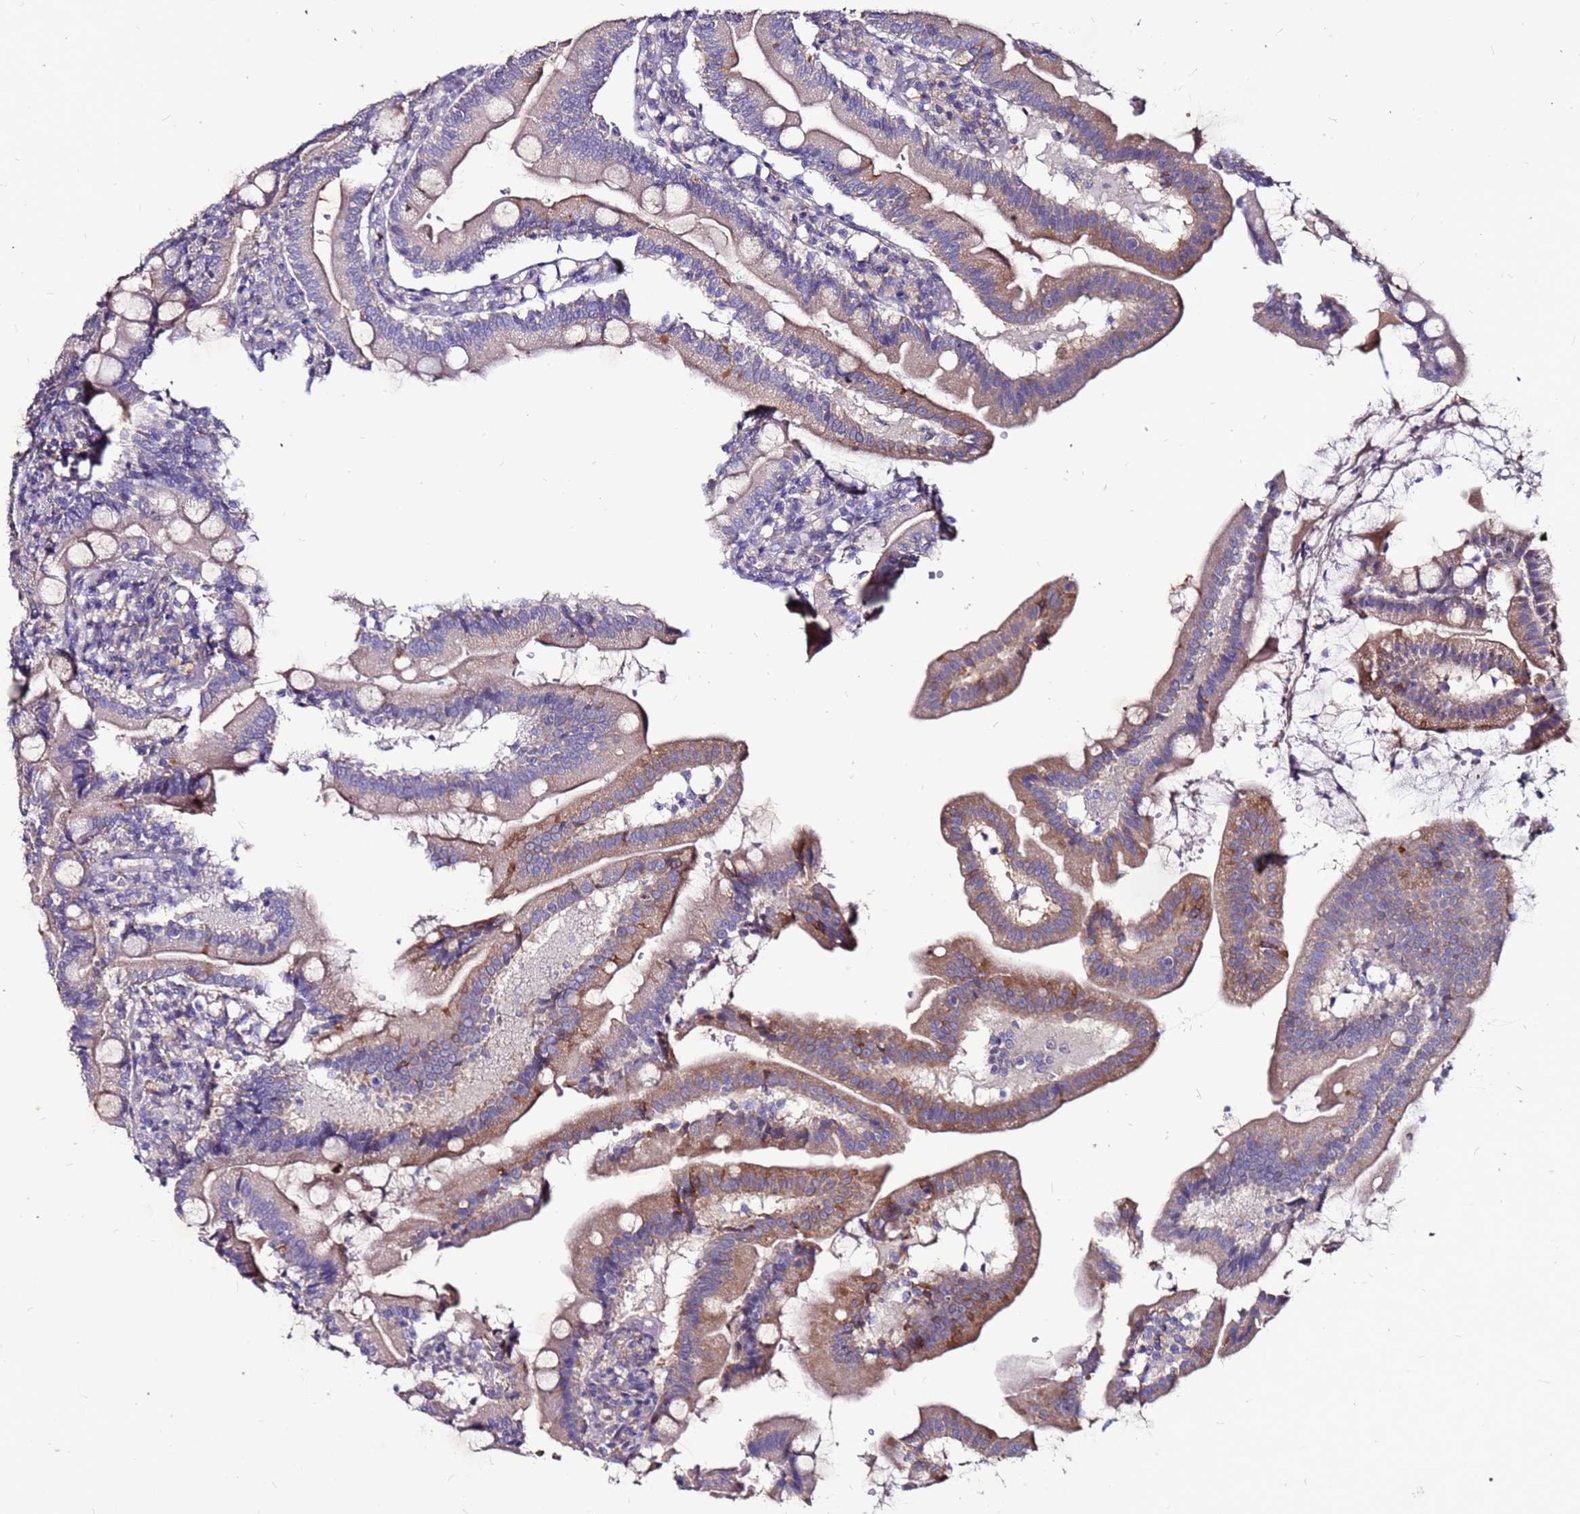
{"staining": {"intensity": "moderate", "quantity": "25%-75%", "location": "cytoplasmic/membranous"}, "tissue": "duodenum", "cell_type": "Glandular cells", "image_type": "normal", "snomed": [{"axis": "morphology", "description": "Normal tissue, NOS"}, {"axis": "topography", "description": "Duodenum"}], "caption": "IHC staining of benign duodenum, which exhibits medium levels of moderate cytoplasmic/membranous staining in about 25%-75% of glandular cells indicating moderate cytoplasmic/membranous protein staining. The staining was performed using DAB (brown) for protein detection and nuclei were counterstained in hematoxylin (blue).", "gene": "SLC44A3", "patient": {"sex": "female", "age": 67}}